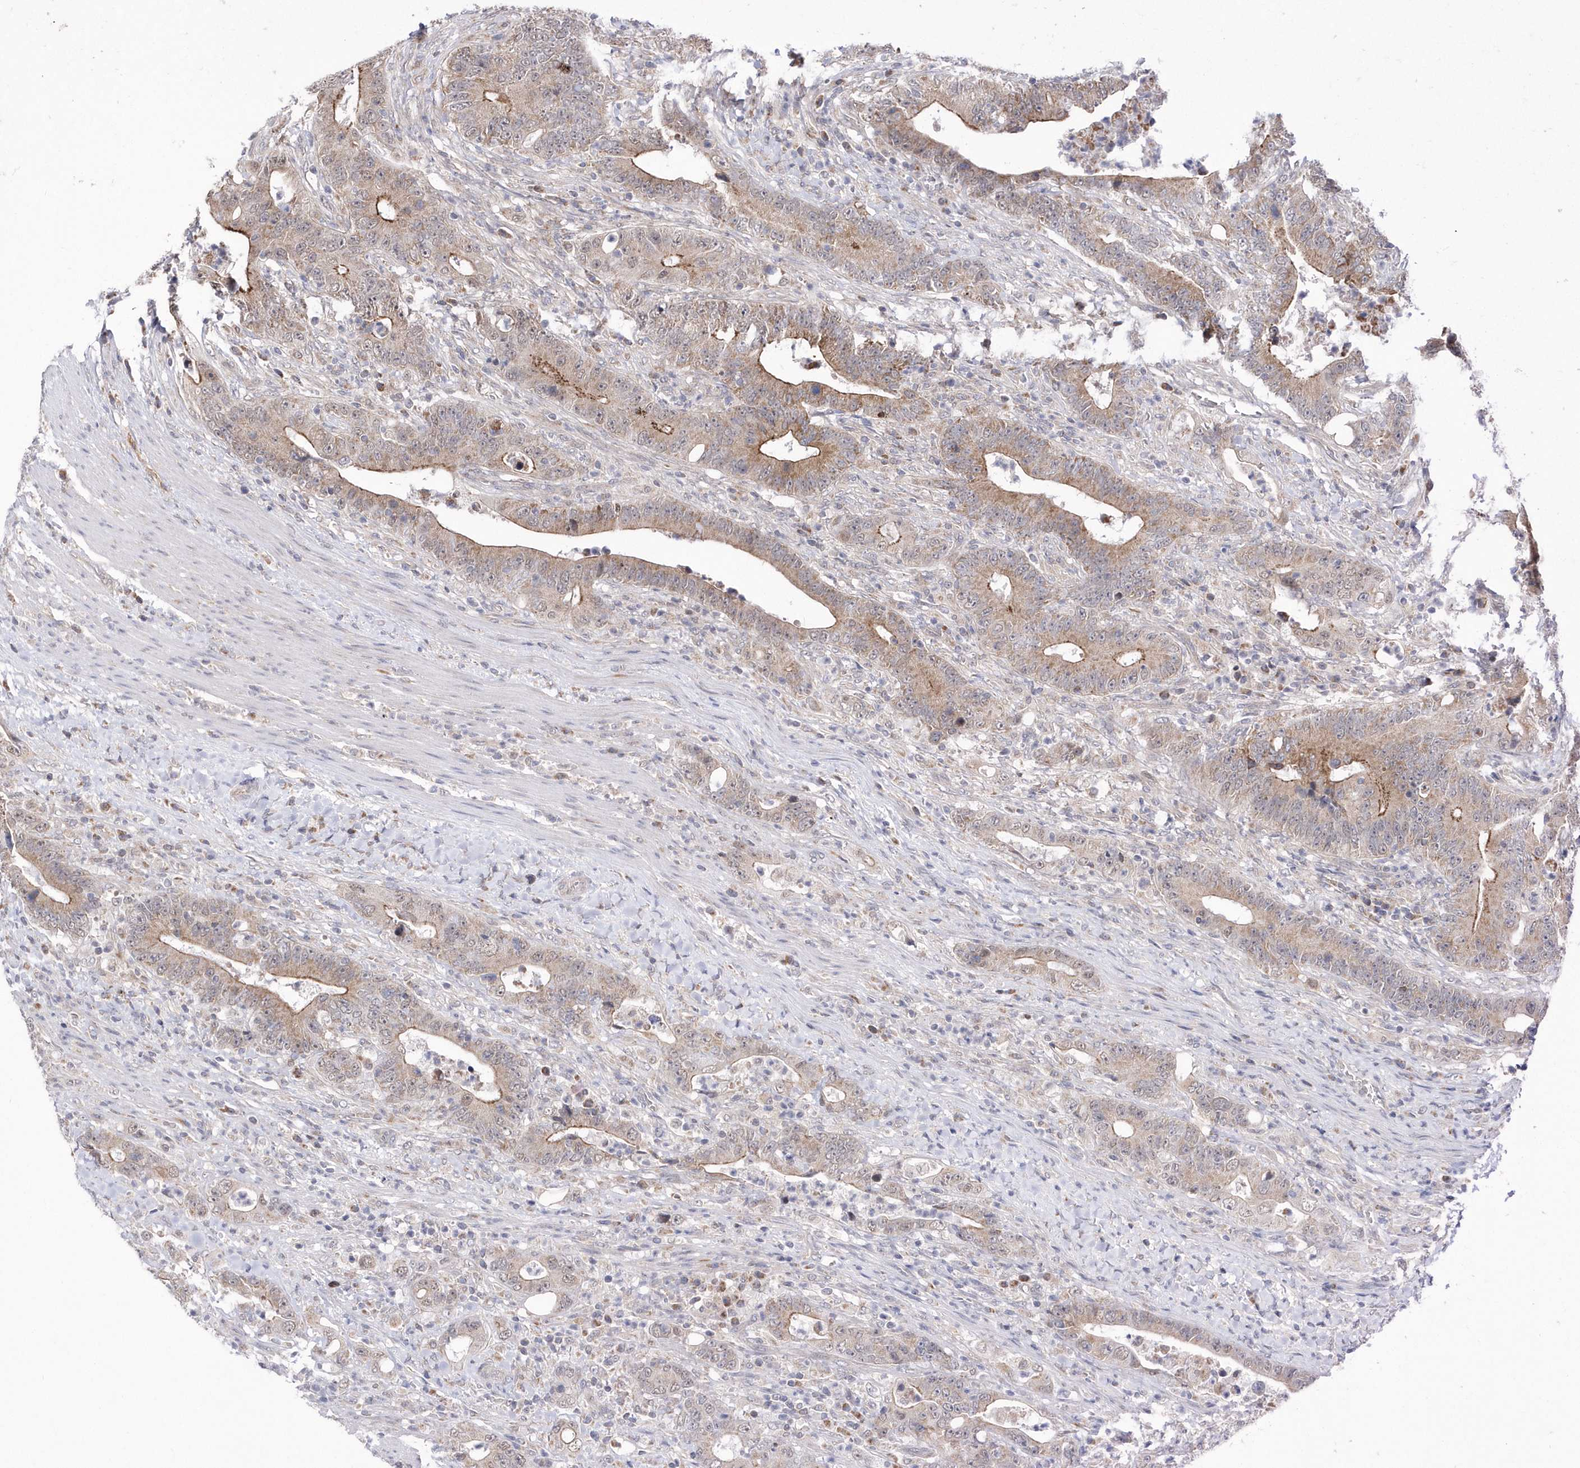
{"staining": {"intensity": "weak", "quantity": ">75%", "location": "cytoplasmic/membranous"}, "tissue": "colorectal cancer", "cell_type": "Tumor cells", "image_type": "cancer", "snomed": [{"axis": "morphology", "description": "Adenocarcinoma, NOS"}, {"axis": "topography", "description": "Colon"}], "caption": "There is low levels of weak cytoplasmic/membranous staining in tumor cells of colorectal cancer (adenocarcinoma), as demonstrated by immunohistochemical staining (brown color).", "gene": "DALRD3", "patient": {"sex": "female", "age": 75}}